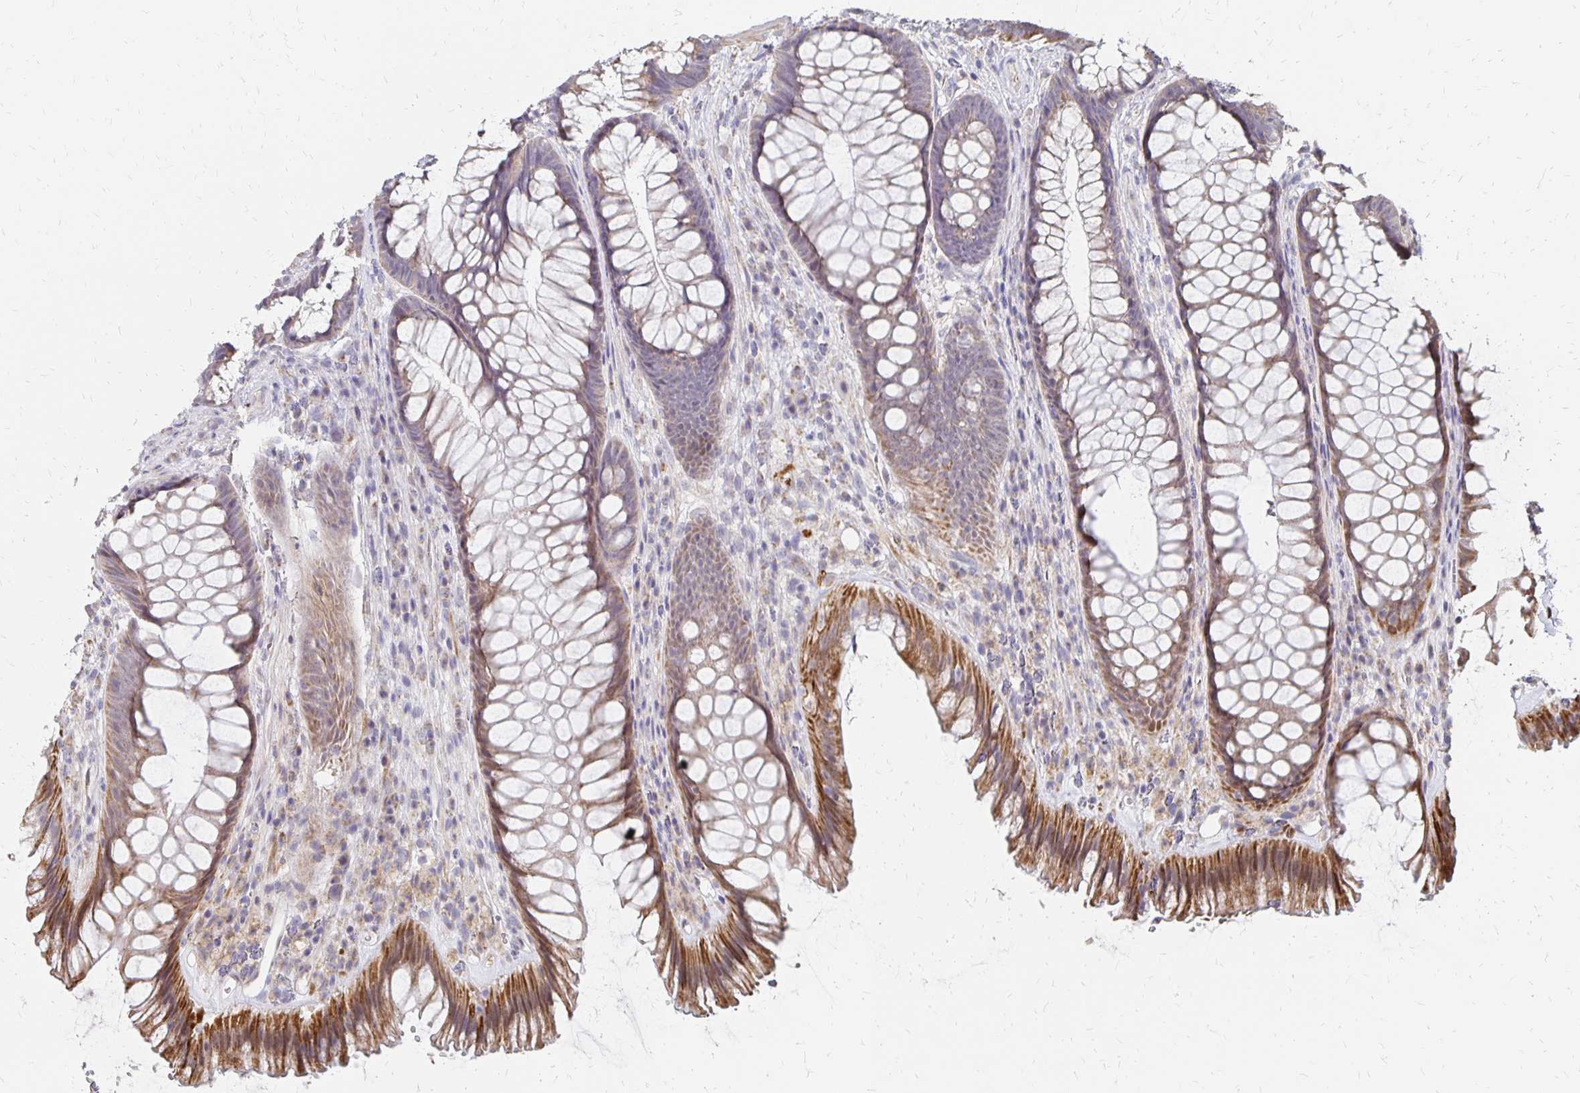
{"staining": {"intensity": "moderate", "quantity": "25%-75%", "location": "cytoplasmic/membranous"}, "tissue": "rectum", "cell_type": "Glandular cells", "image_type": "normal", "snomed": [{"axis": "morphology", "description": "Normal tissue, NOS"}, {"axis": "topography", "description": "Rectum"}], "caption": "Immunohistochemical staining of normal human rectum shows moderate cytoplasmic/membranous protein positivity in approximately 25%-75% of glandular cells. The protein of interest is shown in brown color, while the nuclei are stained blue.", "gene": "ATOSB", "patient": {"sex": "male", "age": 53}}